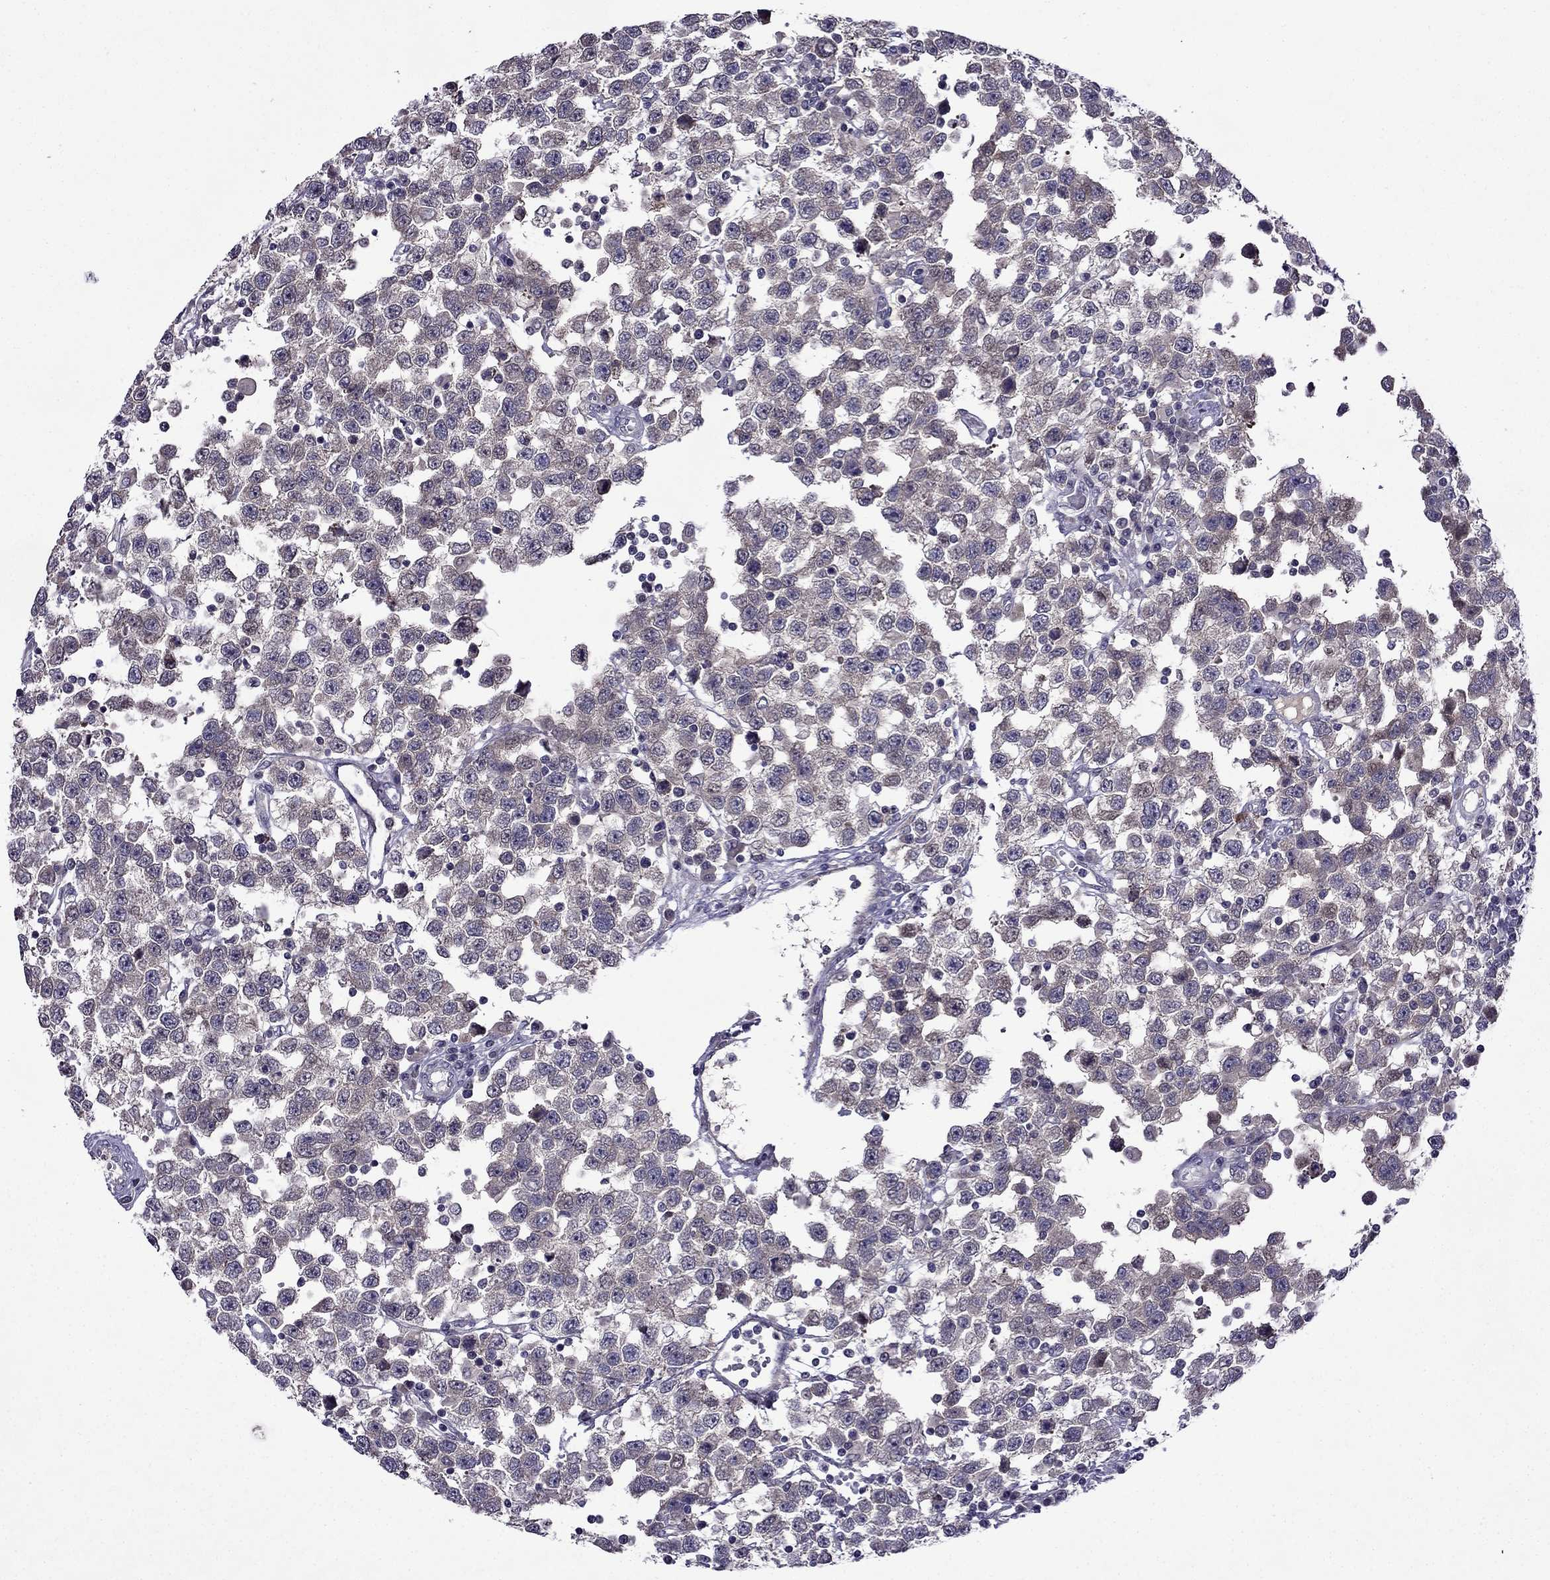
{"staining": {"intensity": "weak", "quantity": "25%-75%", "location": "cytoplasmic/membranous"}, "tissue": "testis cancer", "cell_type": "Tumor cells", "image_type": "cancer", "snomed": [{"axis": "morphology", "description": "Seminoma, NOS"}, {"axis": "topography", "description": "Testis"}], "caption": "Immunohistochemical staining of testis cancer (seminoma) reveals low levels of weak cytoplasmic/membranous staining in approximately 25%-75% of tumor cells.", "gene": "PI16", "patient": {"sex": "male", "age": 34}}